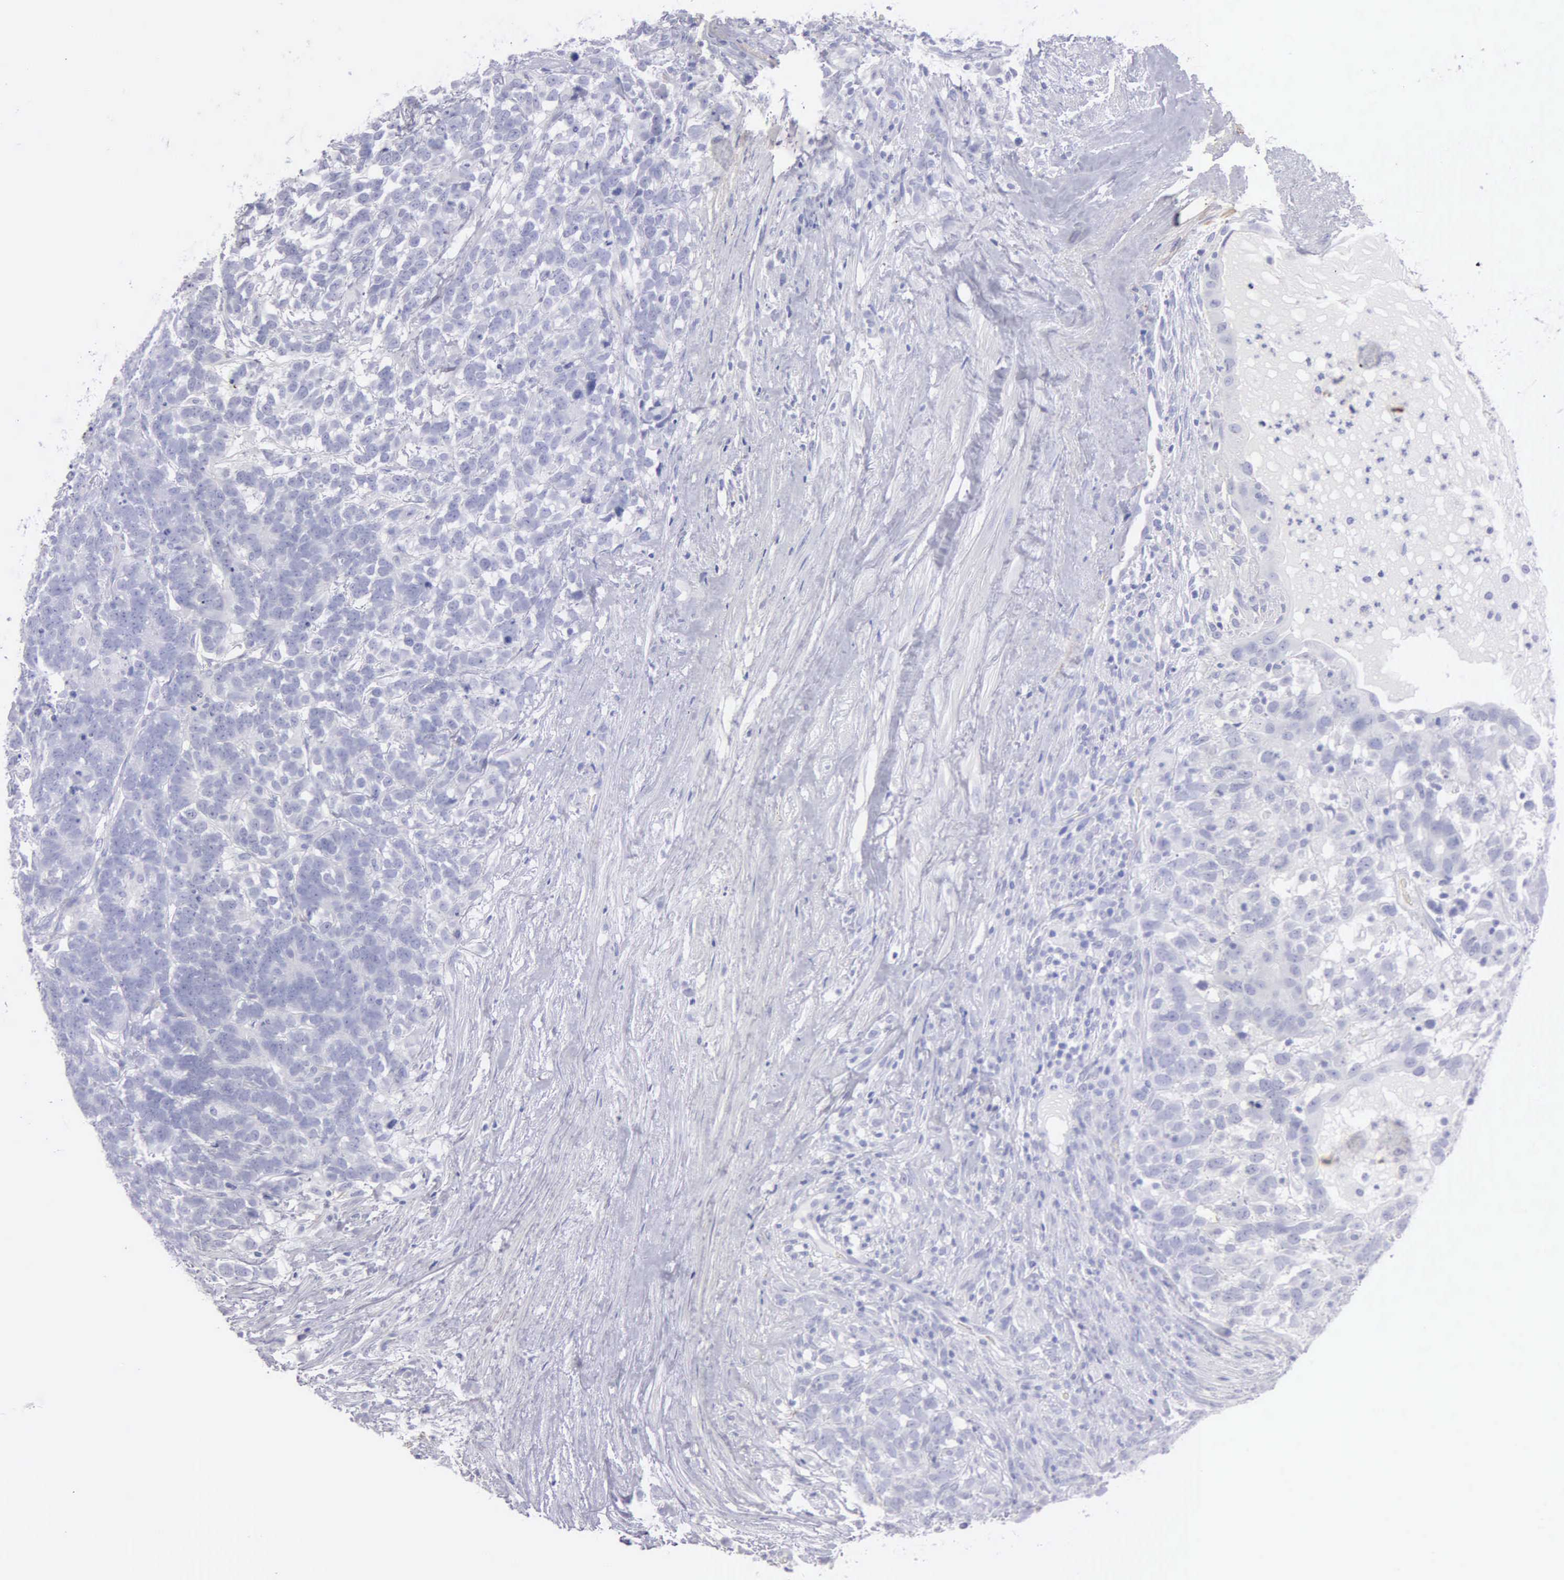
{"staining": {"intensity": "negative", "quantity": "none", "location": "none"}, "tissue": "testis cancer", "cell_type": "Tumor cells", "image_type": "cancer", "snomed": [{"axis": "morphology", "description": "Carcinoma, Embryonal, NOS"}, {"axis": "topography", "description": "Testis"}], "caption": "High power microscopy micrograph of an immunohistochemistry micrograph of testis cancer (embryonal carcinoma), revealing no significant expression in tumor cells.", "gene": "FBLN5", "patient": {"sex": "male", "age": 26}}